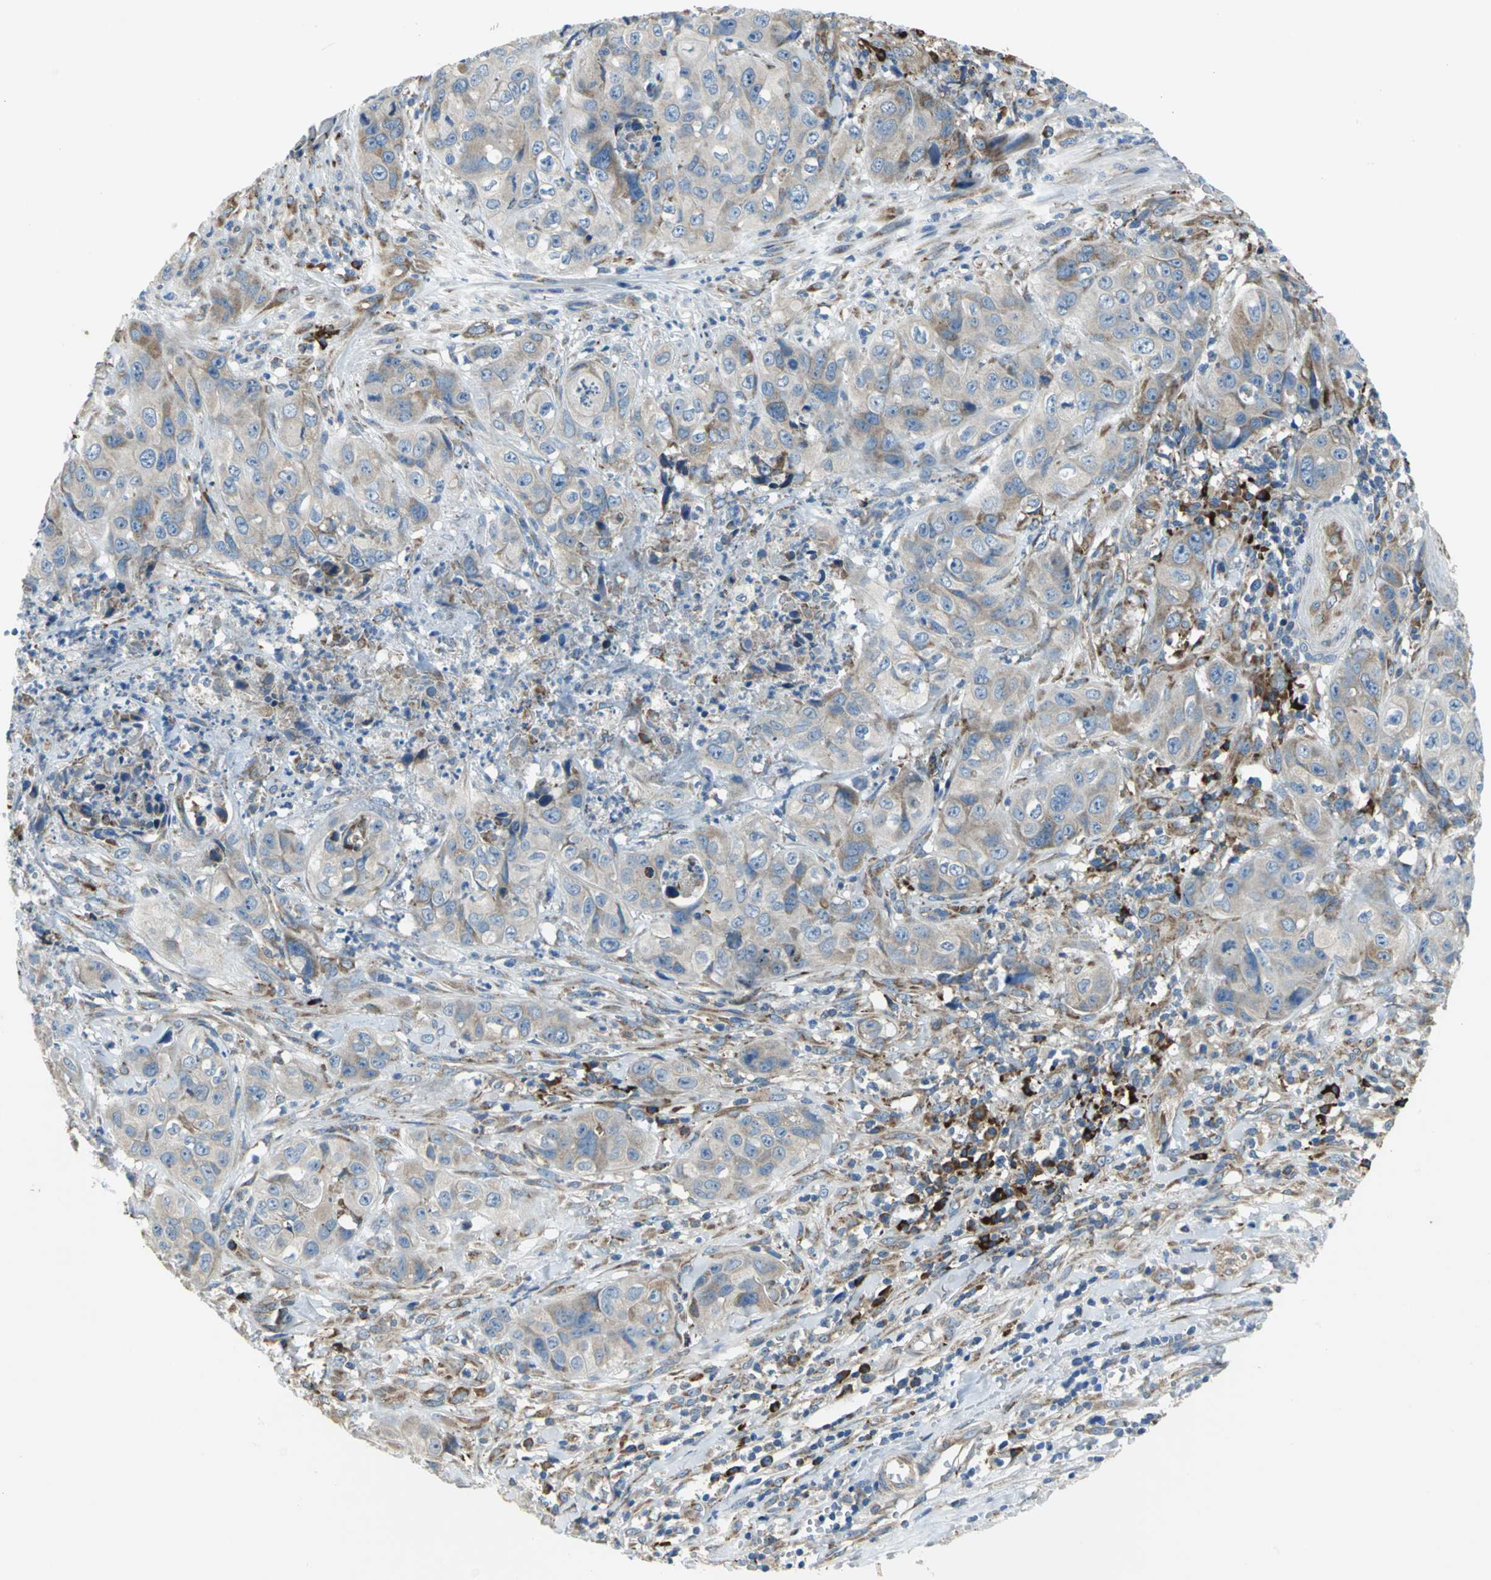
{"staining": {"intensity": "strong", "quantity": ">75%", "location": "cytoplasmic/membranous"}, "tissue": "liver cancer", "cell_type": "Tumor cells", "image_type": "cancer", "snomed": [{"axis": "morphology", "description": "Cholangiocarcinoma"}, {"axis": "topography", "description": "Liver"}], "caption": "A brown stain labels strong cytoplasmic/membranous staining of a protein in human liver cancer (cholangiocarcinoma) tumor cells.", "gene": "TULP4", "patient": {"sex": "female", "age": 61}}